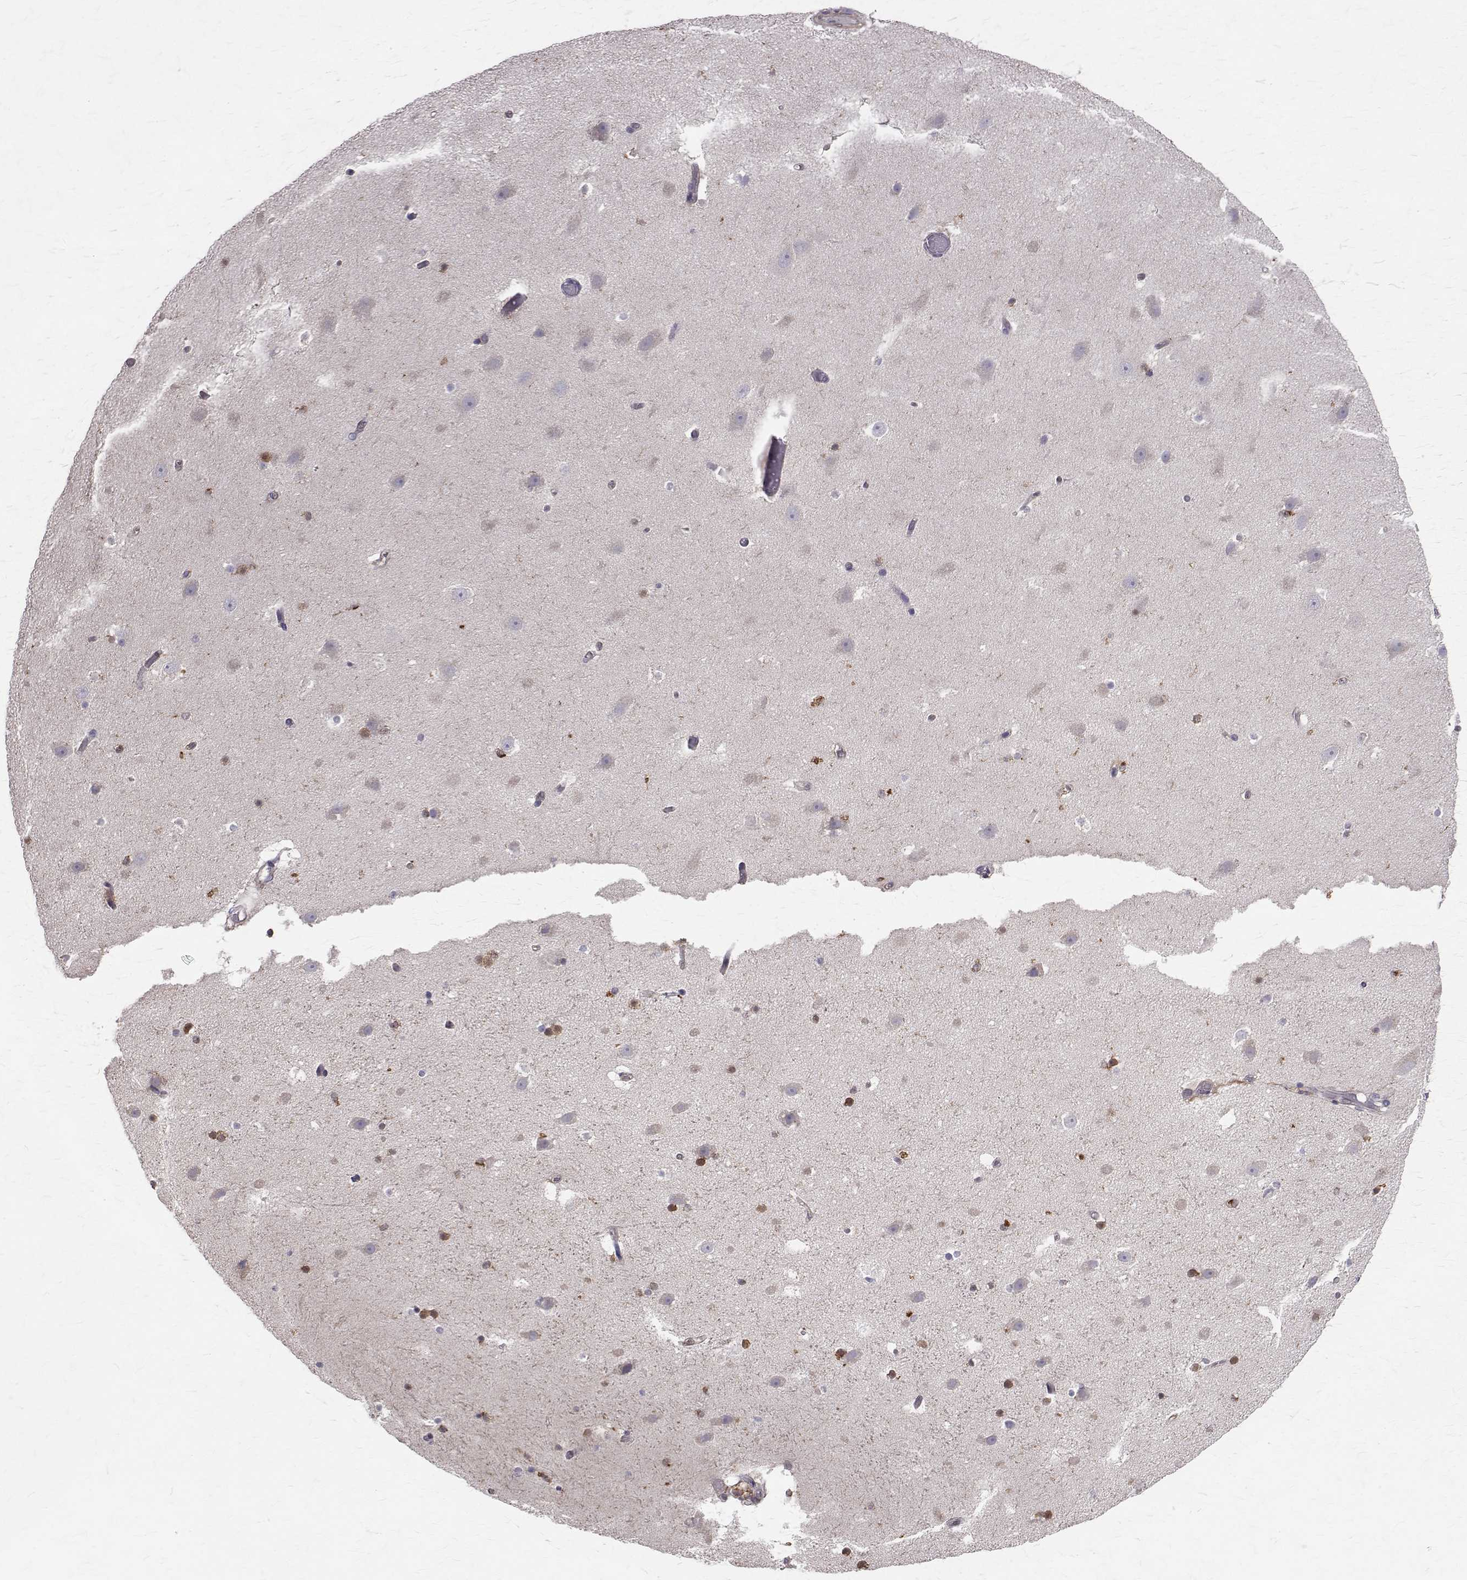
{"staining": {"intensity": "negative", "quantity": "none", "location": "none"}, "tissue": "hippocampus", "cell_type": "Glial cells", "image_type": "normal", "snomed": [{"axis": "morphology", "description": "Normal tissue, NOS"}, {"axis": "topography", "description": "Hippocampus"}], "caption": "IHC of benign human hippocampus exhibits no positivity in glial cells.", "gene": "CCDC89", "patient": {"sex": "male", "age": 26}}